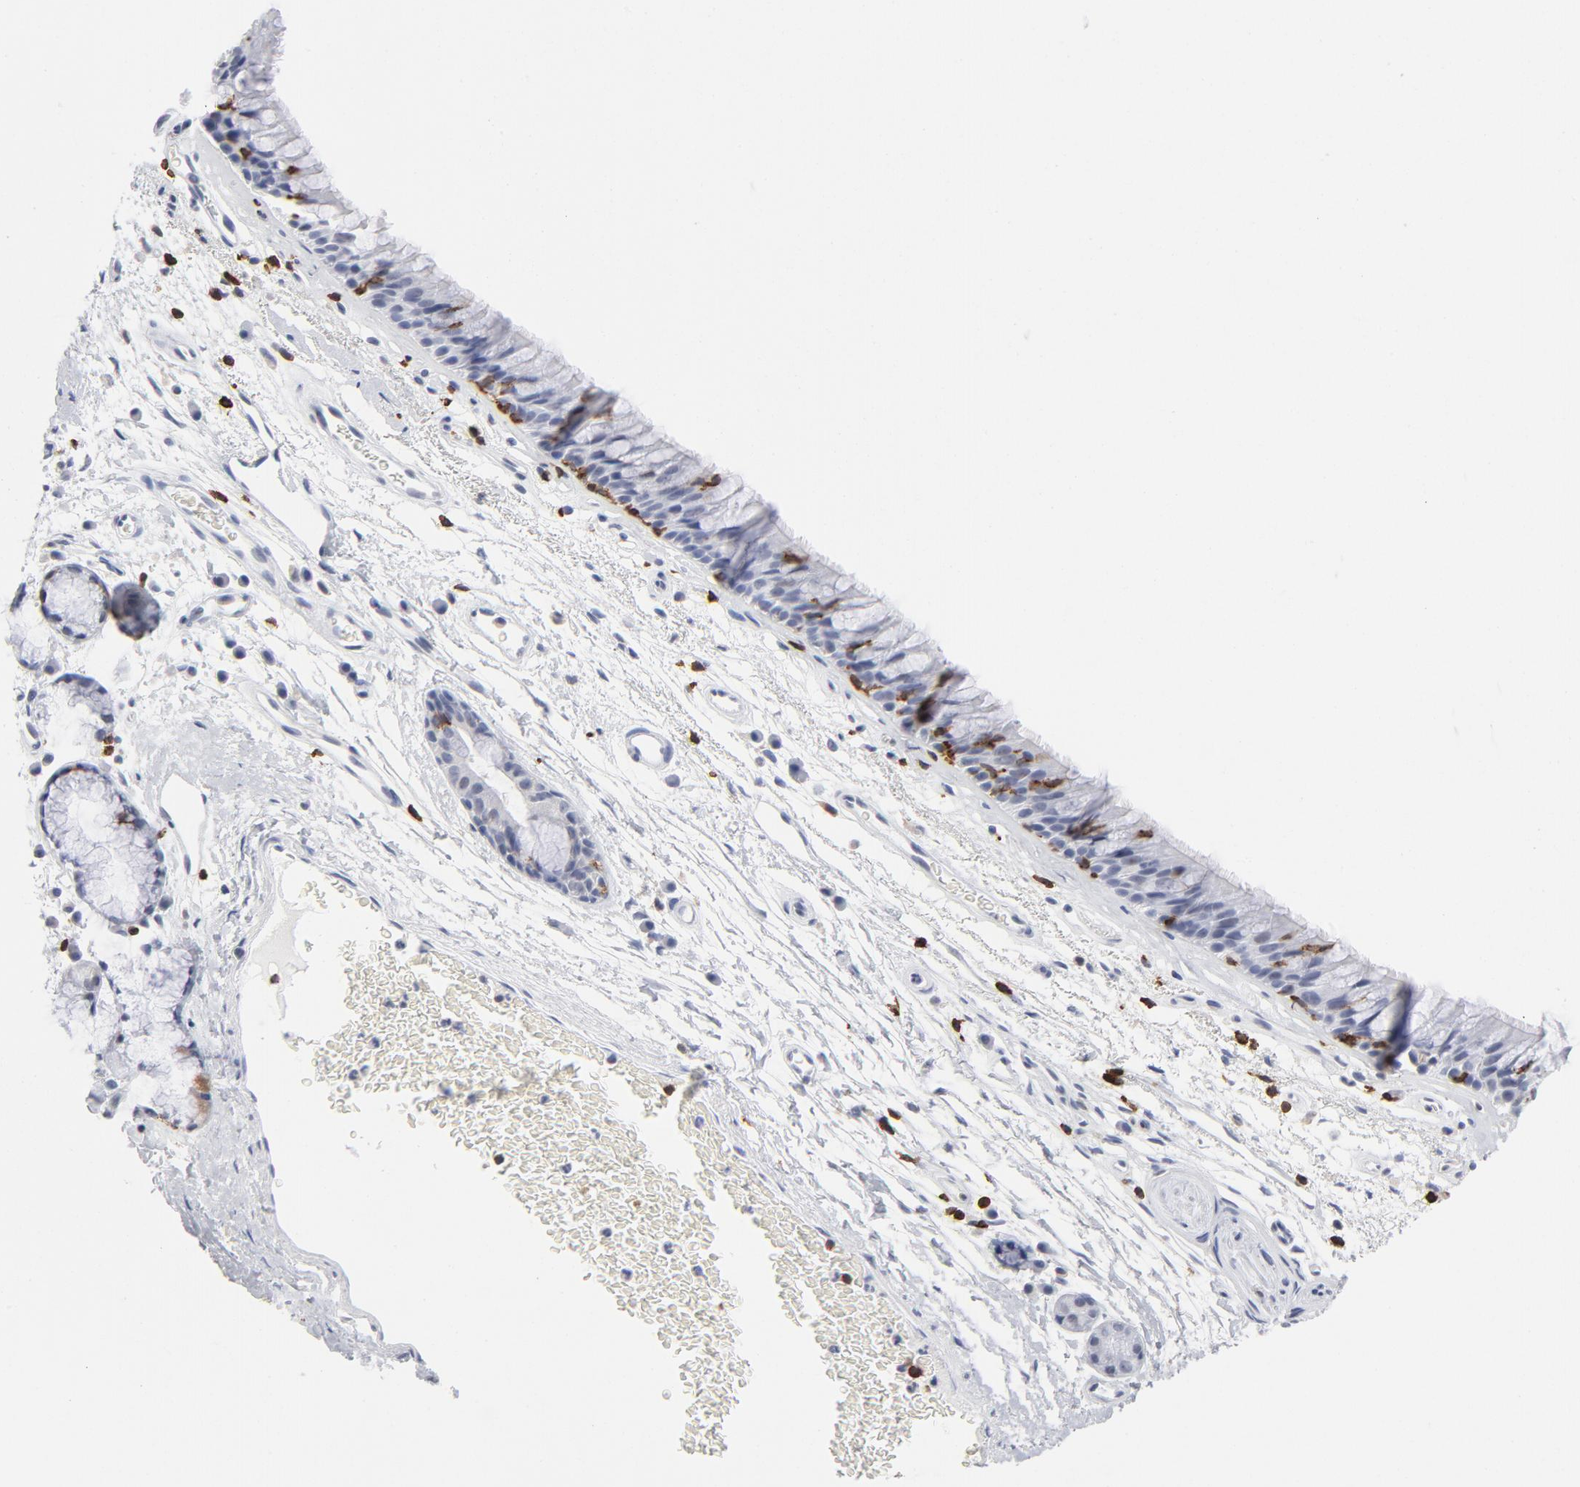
{"staining": {"intensity": "negative", "quantity": "none", "location": "none"}, "tissue": "bronchus", "cell_type": "Respiratory epithelial cells", "image_type": "normal", "snomed": [{"axis": "morphology", "description": "Normal tissue, NOS"}, {"axis": "morphology", "description": "Adenocarcinoma, NOS"}, {"axis": "topography", "description": "Bronchus"}, {"axis": "topography", "description": "Lung"}], "caption": "The histopathology image reveals no staining of respiratory epithelial cells in benign bronchus.", "gene": "CD2", "patient": {"sex": "female", "age": 54}}